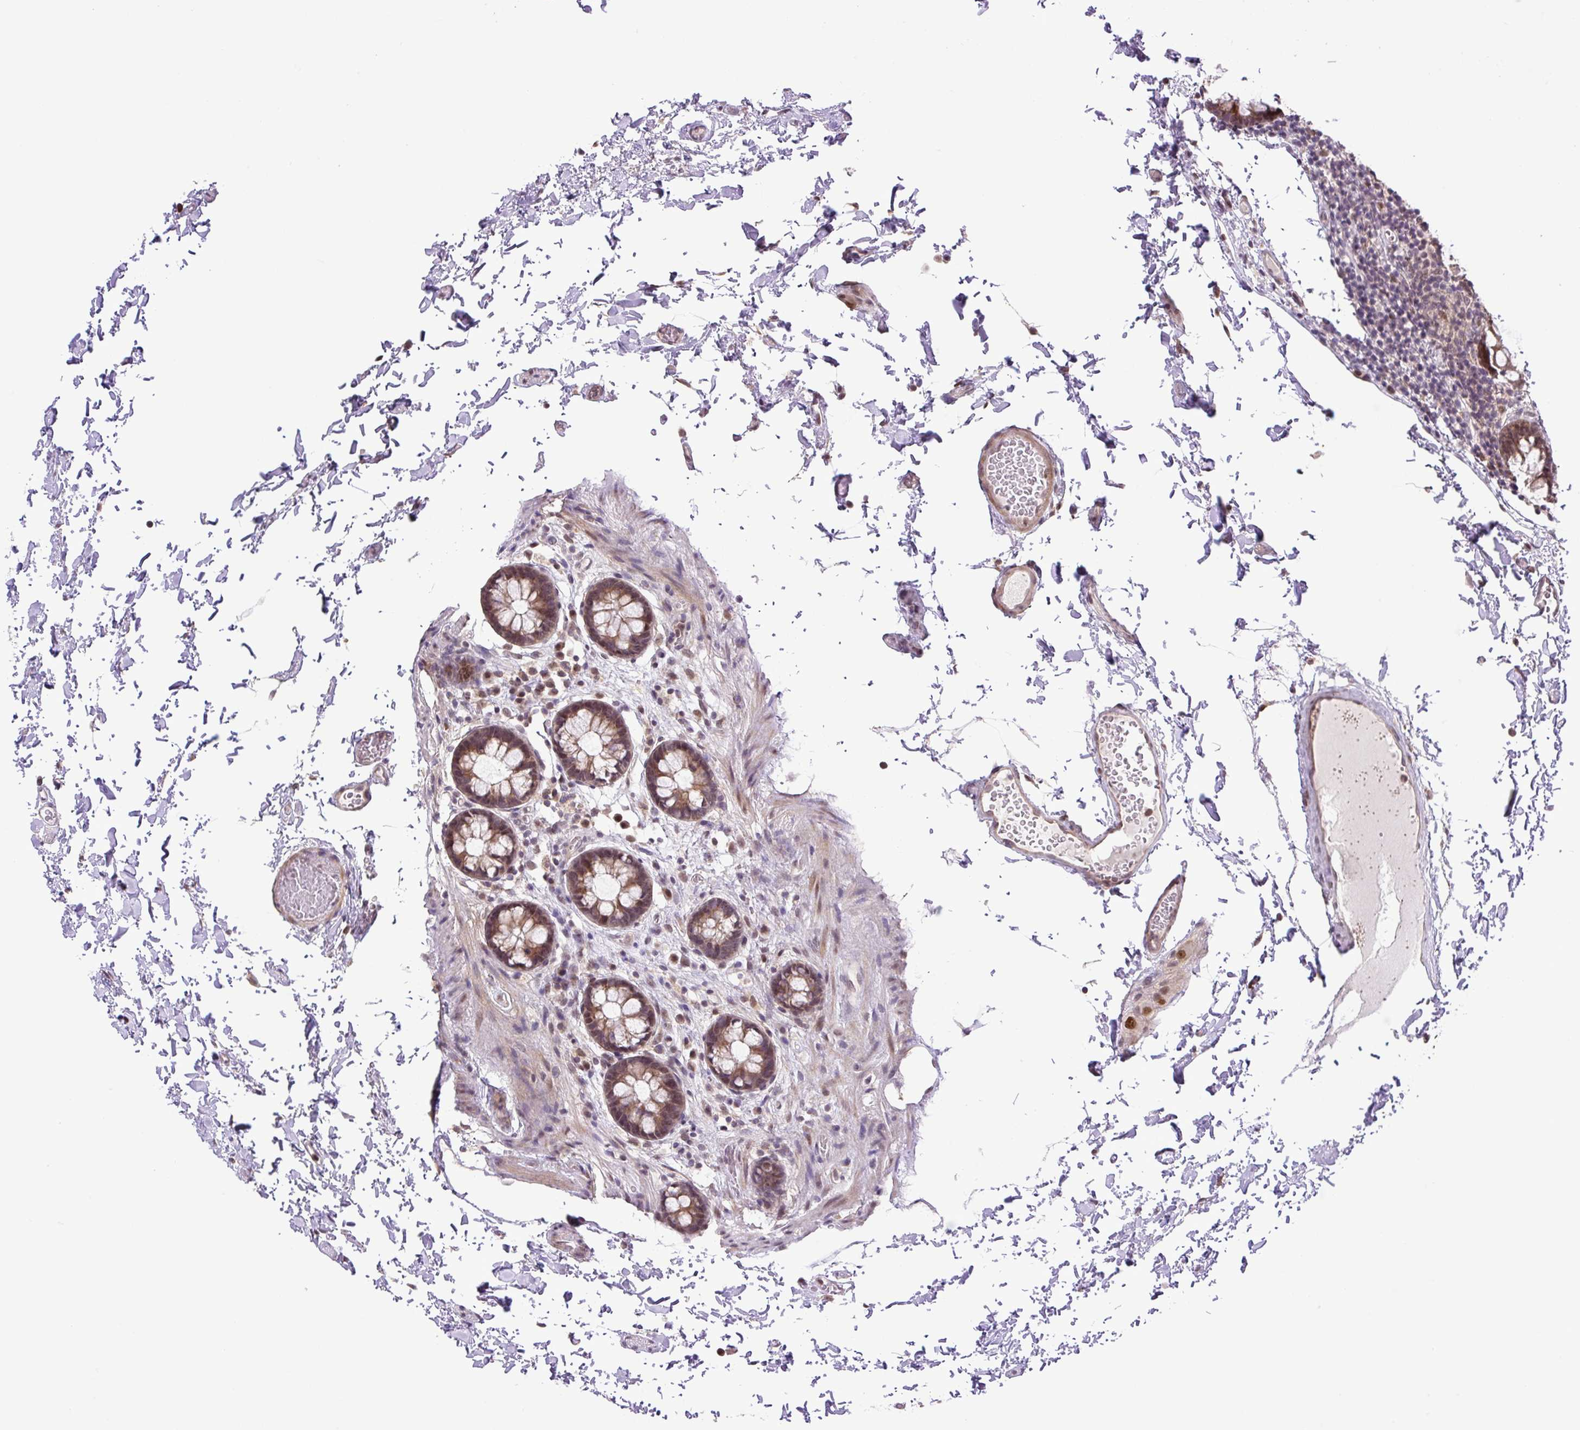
{"staining": {"intensity": "moderate", "quantity": "25%-75%", "location": "nuclear"}, "tissue": "colon", "cell_type": "Endothelial cells", "image_type": "normal", "snomed": [{"axis": "morphology", "description": "Normal tissue, NOS"}, {"axis": "topography", "description": "Colon"}, {"axis": "topography", "description": "Peripheral nerve tissue"}], "caption": "Immunohistochemistry (IHC) micrograph of unremarkable human colon stained for a protein (brown), which shows medium levels of moderate nuclear expression in approximately 25%-75% of endothelial cells.", "gene": "KPNA1", "patient": {"sex": "male", "age": 84}}